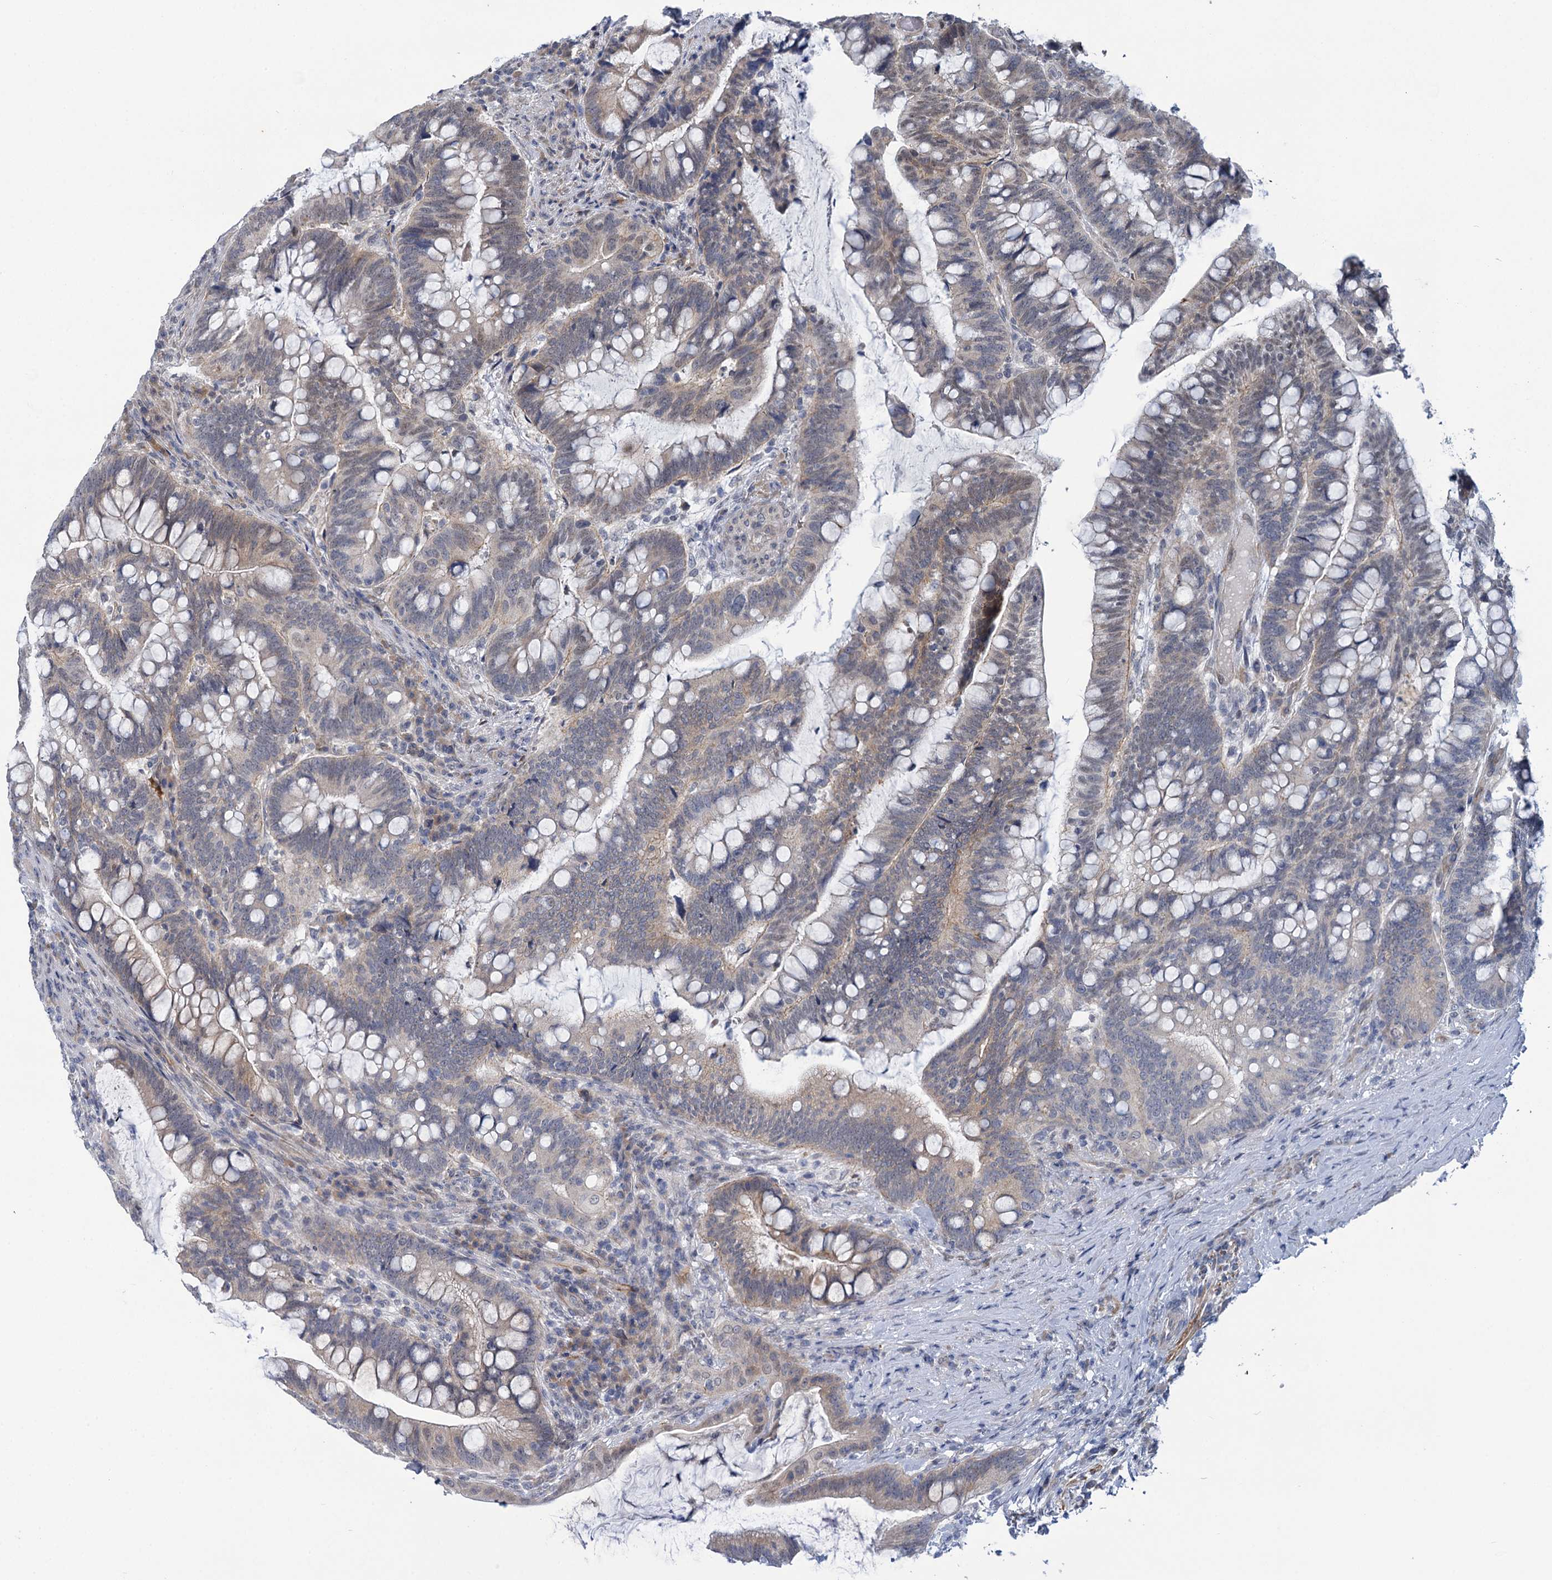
{"staining": {"intensity": "weak", "quantity": "25%-75%", "location": "cytoplasmic/membranous,nuclear"}, "tissue": "colorectal cancer", "cell_type": "Tumor cells", "image_type": "cancer", "snomed": [{"axis": "morphology", "description": "Adenocarcinoma, NOS"}, {"axis": "topography", "description": "Colon"}], "caption": "Protein analysis of adenocarcinoma (colorectal) tissue demonstrates weak cytoplasmic/membranous and nuclear staining in approximately 25%-75% of tumor cells.", "gene": "MBLAC2", "patient": {"sex": "female", "age": 66}}